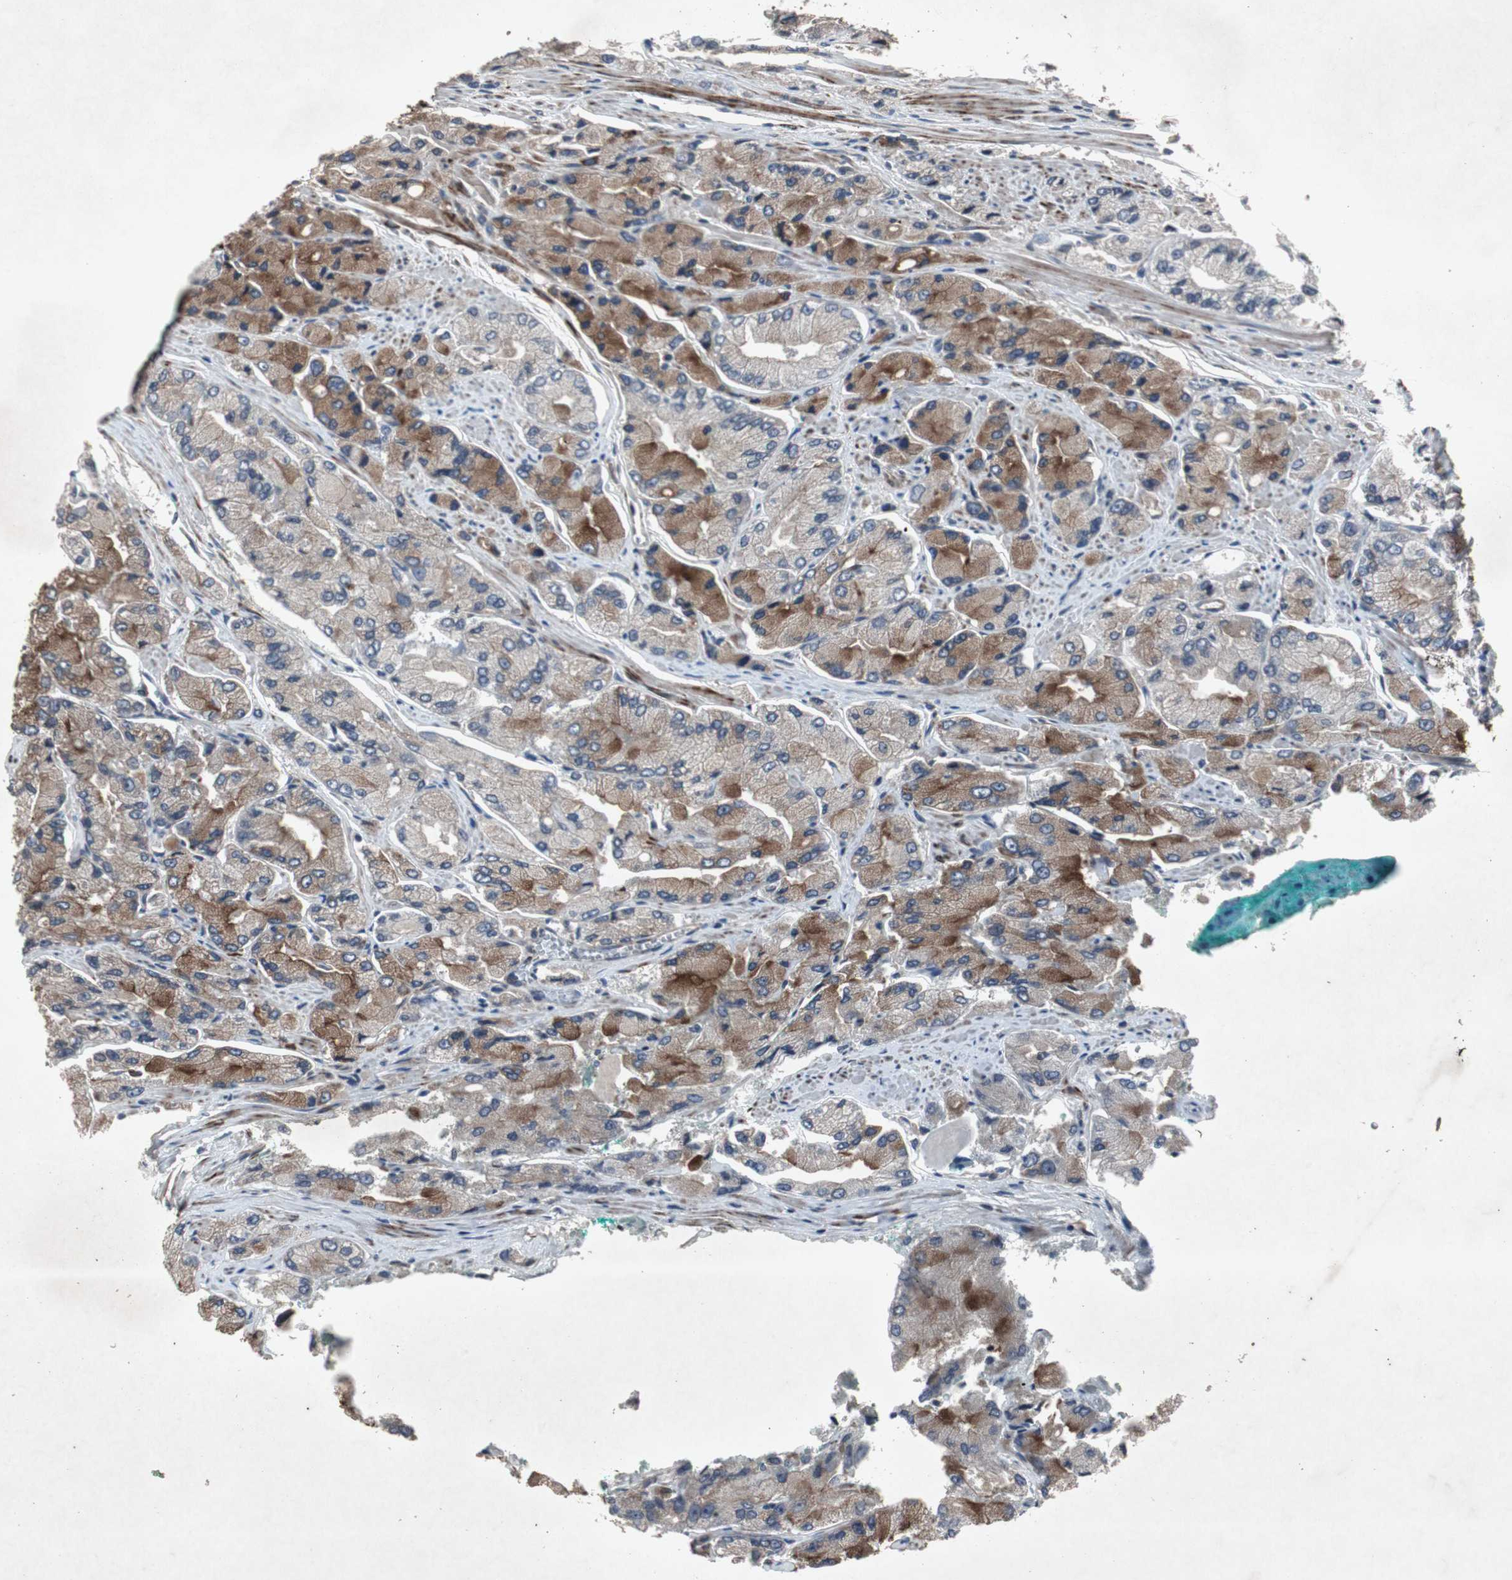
{"staining": {"intensity": "moderate", "quantity": "25%-75%", "location": "cytoplasmic/membranous"}, "tissue": "prostate cancer", "cell_type": "Tumor cells", "image_type": "cancer", "snomed": [{"axis": "morphology", "description": "Adenocarcinoma, High grade"}, {"axis": "topography", "description": "Prostate"}], "caption": "IHC histopathology image of neoplastic tissue: human prostate cancer stained using IHC demonstrates medium levels of moderate protein expression localized specifically in the cytoplasmic/membranous of tumor cells, appearing as a cytoplasmic/membranous brown color.", "gene": "CRADD", "patient": {"sex": "male", "age": 58}}